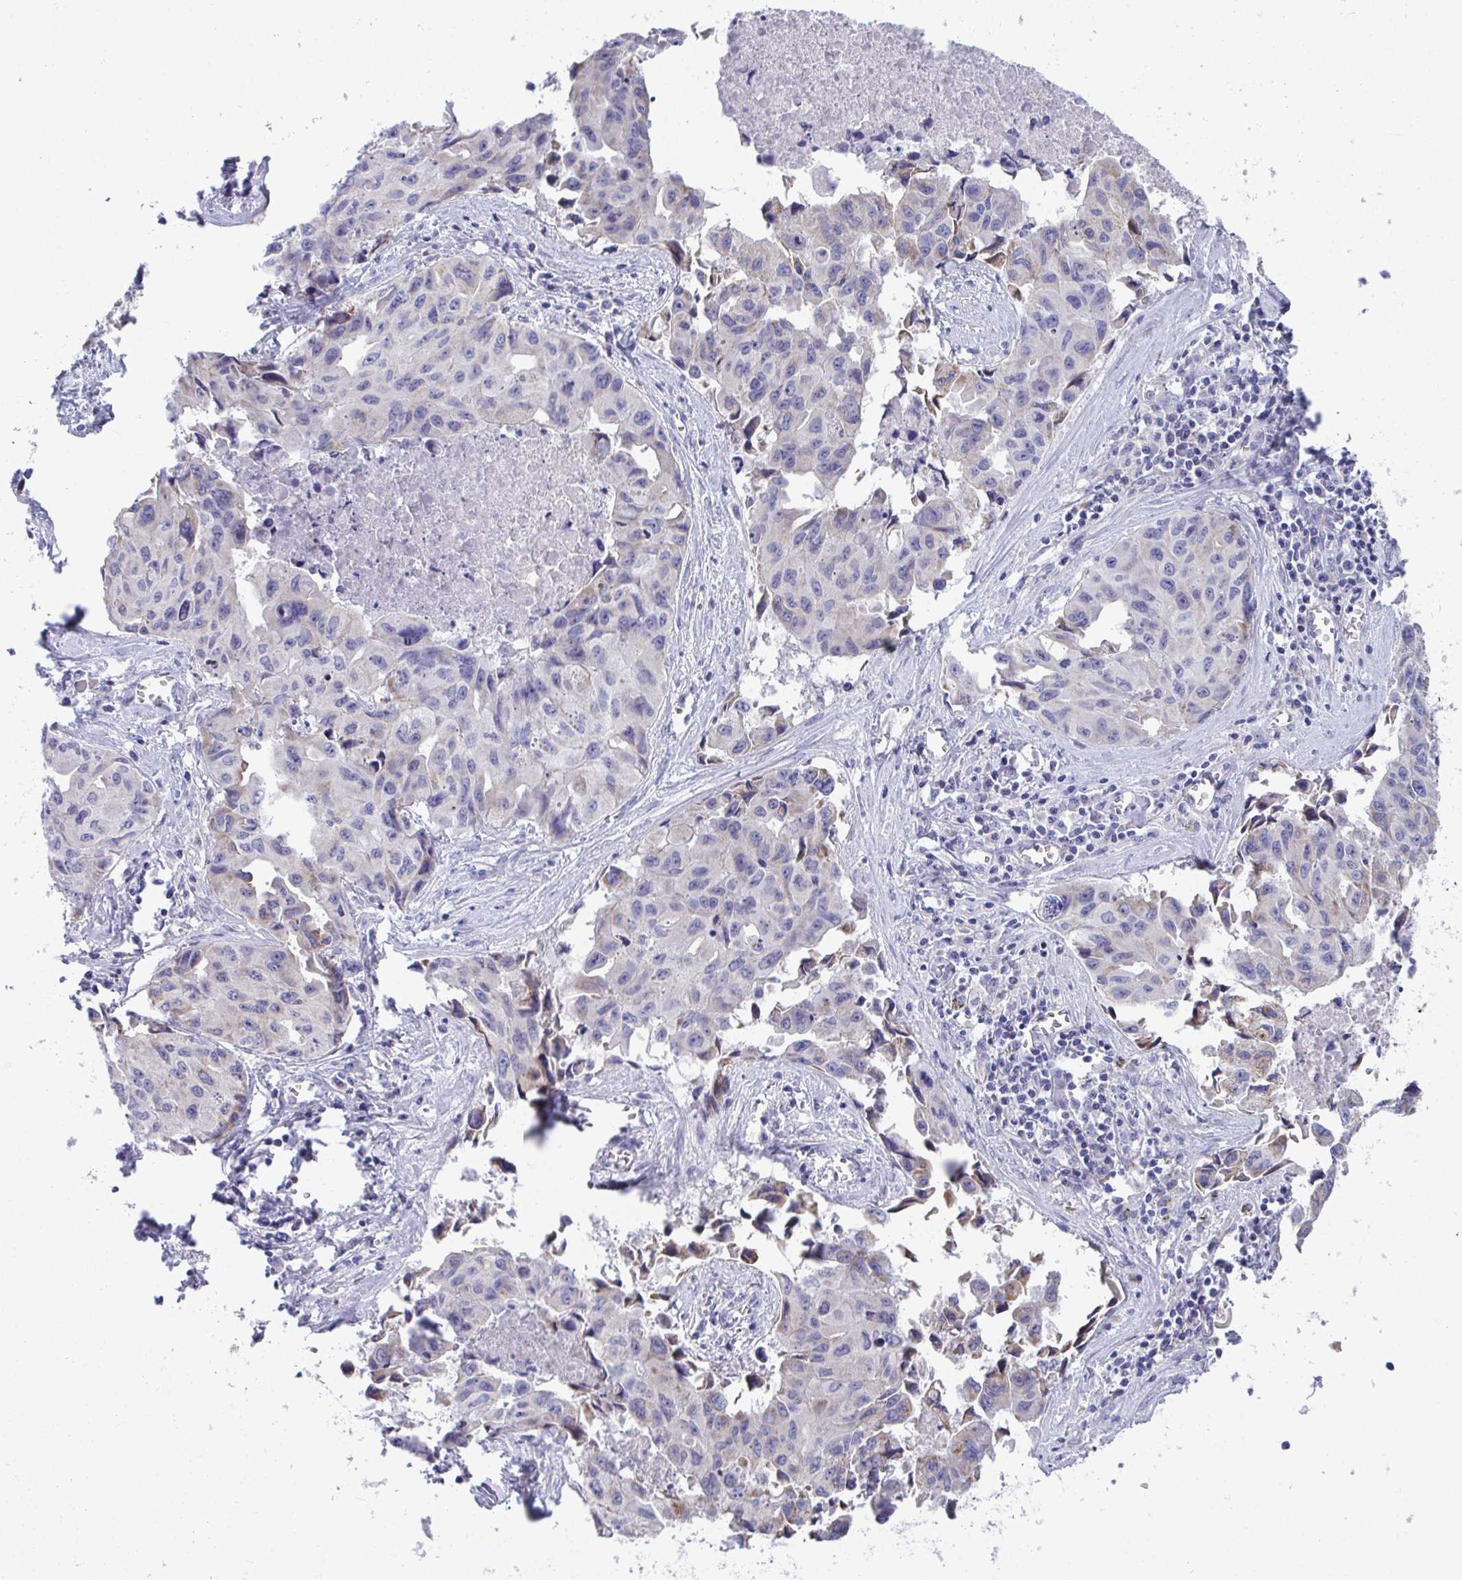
{"staining": {"intensity": "negative", "quantity": "none", "location": "none"}, "tissue": "lung cancer", "cell_type": "Tumor cells", "image_type": "cancer", "snomed": [{"axis": "morphology", "description": "Adenocarcinoma, NOS"}, {"axis": "topography", "description": "Lymph node"}, {"axis": "topography", "description": "Lung"}], "caption": "Immunohistochemical staining of adenocarcinoma (lung) shows no significant staining in tumor cells. (DAB (3,3'-diaminobenzidine) IHC, high magnification).", "gene": "COA5", "patient": {"sex": "male", "age": 64}}